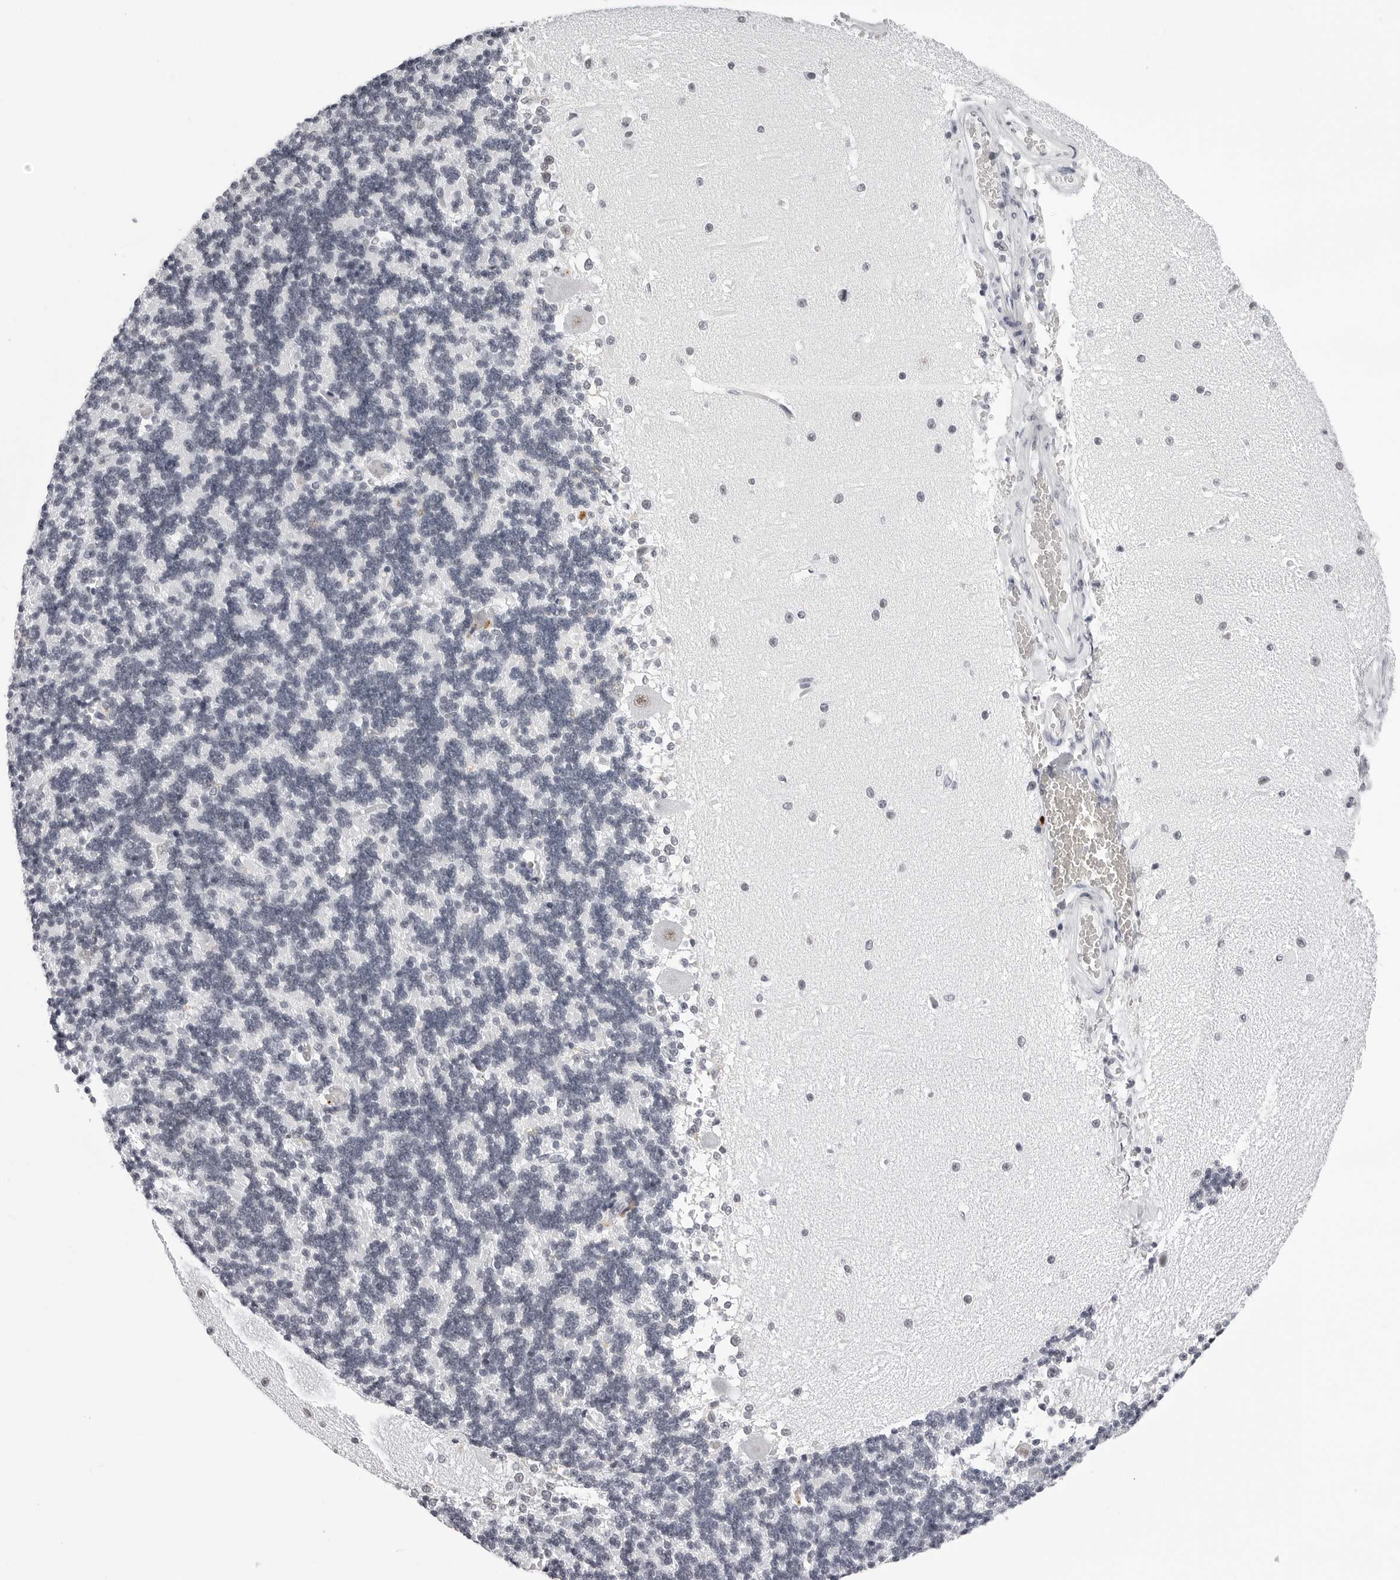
{"staining": {"intensity": "negative", "quantity": "none", "location": "none"}, "tissue": "cerebellum", "cell_type": "Cells in granular layer", "image_type": "normal", "snomed": [{"axis": "morphology", "description": "Normal tissue, NOS"}, {"axis": "topography", "description": "Cerebellum"}], "caption": "Immunohistochemical staining of unremarkable human cerebellum displays no significant staining in cells in granular layer.", "gene": "SF3B4", "patient": {"sex": "male", "age": 37}}